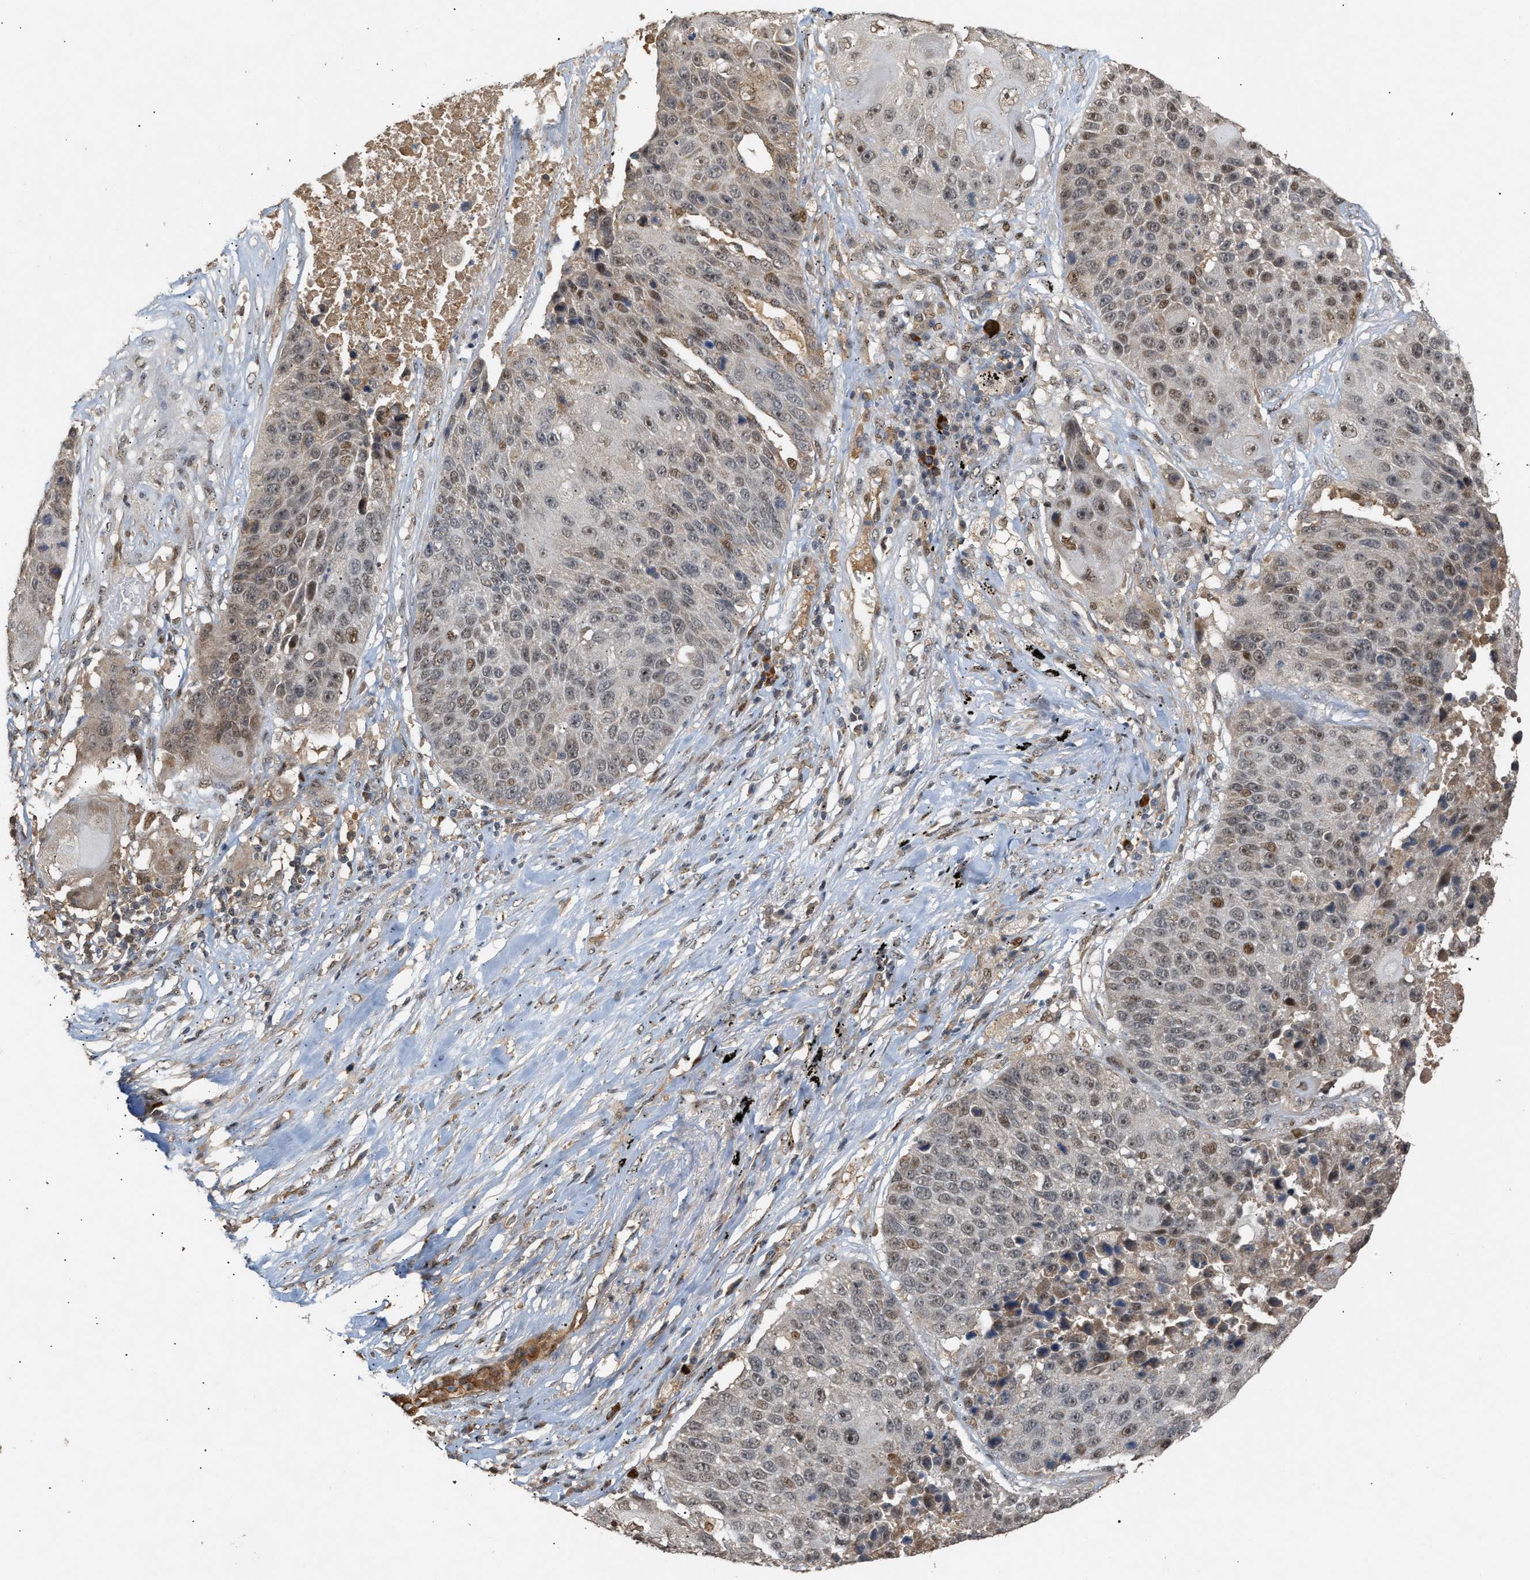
{"staining": {"intensity": "weak", "quantity": "25%-75%", "location": "nuclear"}, "tissue": "lung cancer", "cell_type": "Tumor cells", "image_type": "cancer", "snomed": [{"axis": "morphology", "description": "Squamous cell carcinoma, NOS"}, {"axis": "topography", "description": "Lung"}], "caption": "The image reveals a brown stain indicating the presence of a protein in the nuclear of tumor cells in lung squamous cell carcinoma. (IHC, brightfield microscopy, high magnification).", "gene": "ZFAND5", "patient": {"sex": "male", "age": 61}}